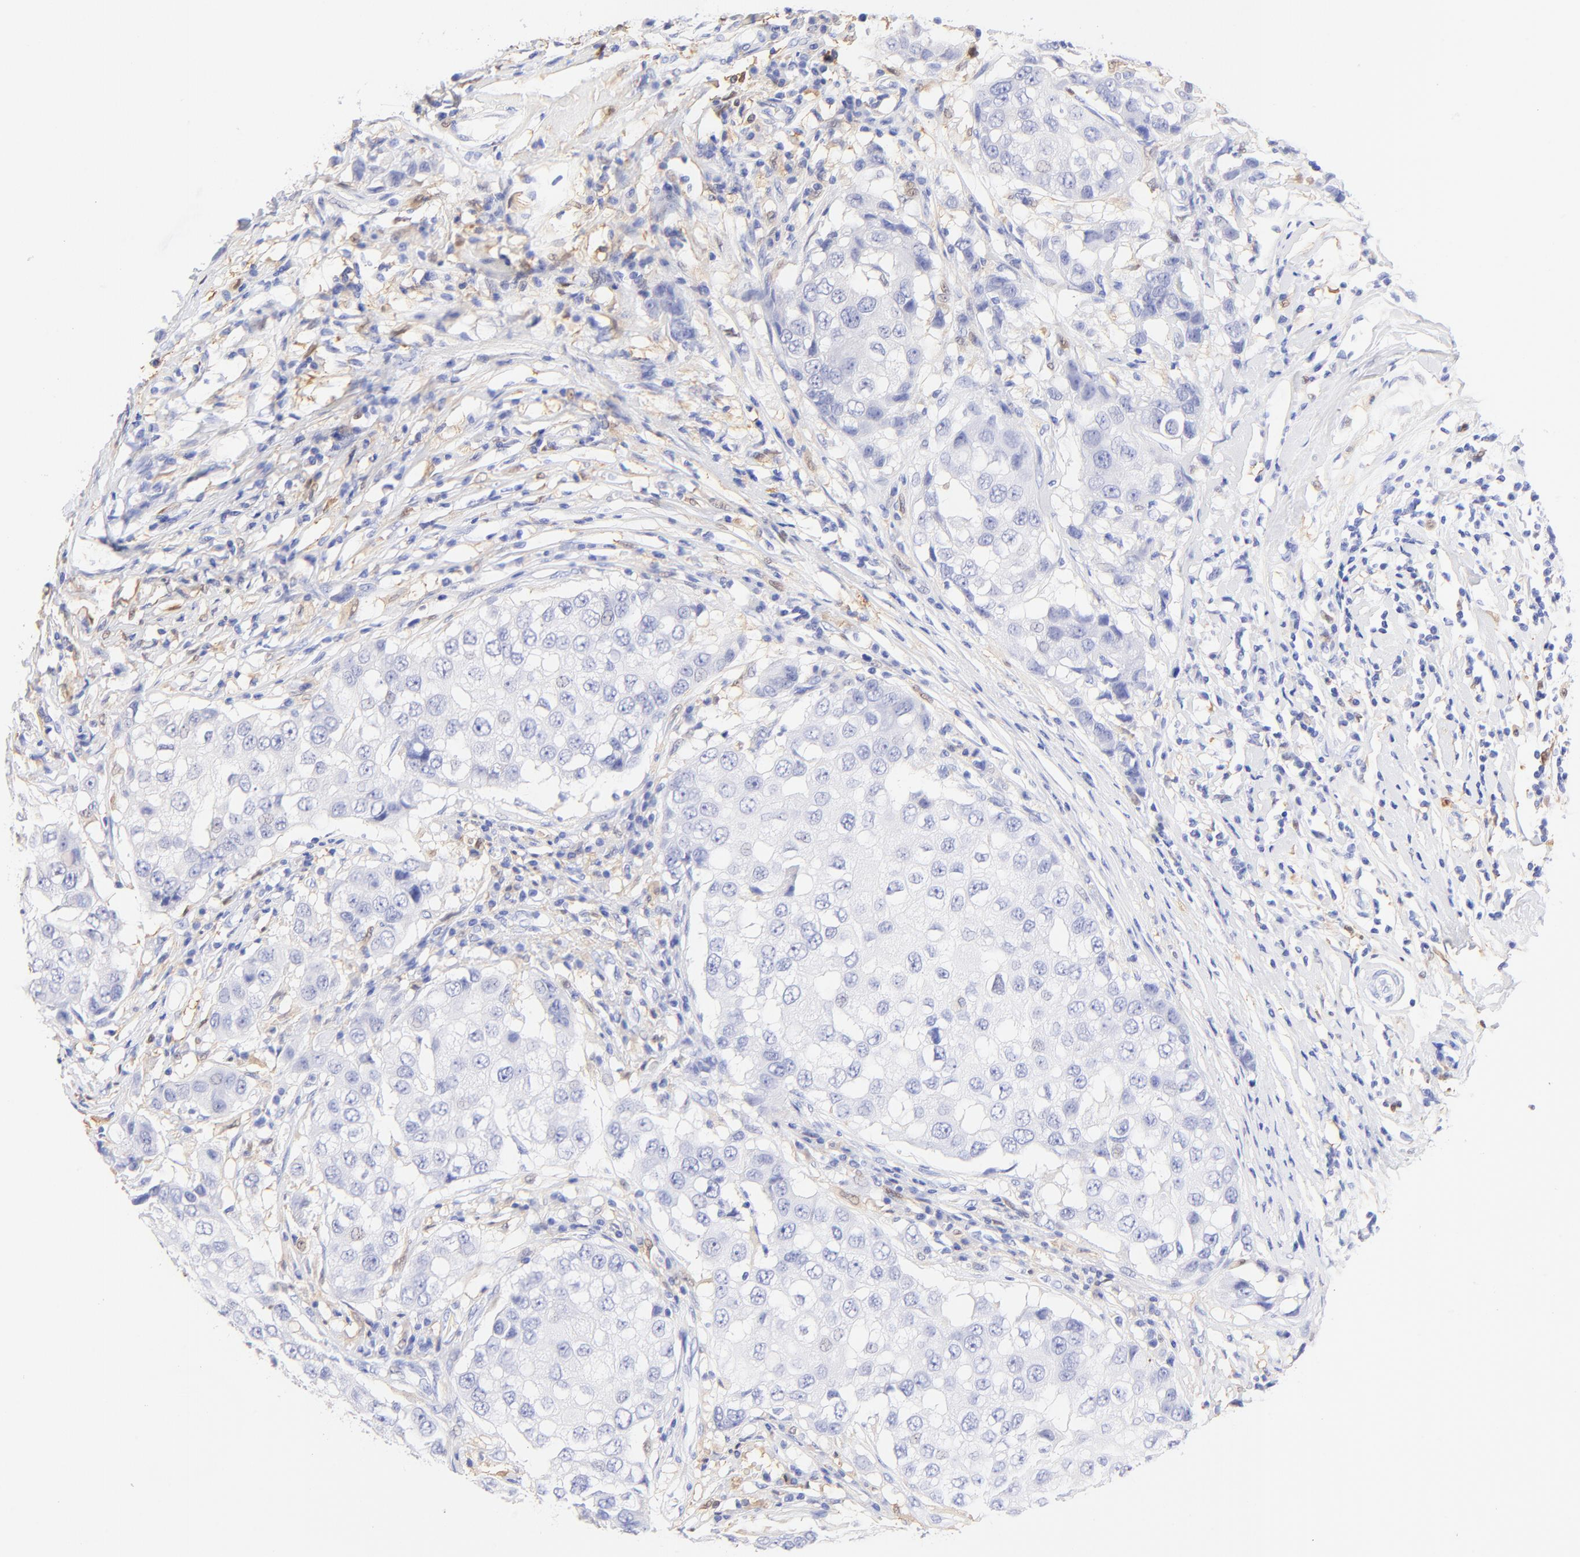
{"staining": {"intensity": "negative", "quantity": "none", "location": "none"}, "tissue": "breast cancer", "cell_type": "Tumor cells", "image_type": "cancer", "snomed": [{"axis": "morphology", "description": "Duct carcinoma"}, {"axis": "topography", "description": "Breast"}], "caption": "There is no significant positivity in tumor cells of breast invasive ductal carcinoma.", "gene": "ALDH1A1", "patient": {"sex": "female", "age": 27}}